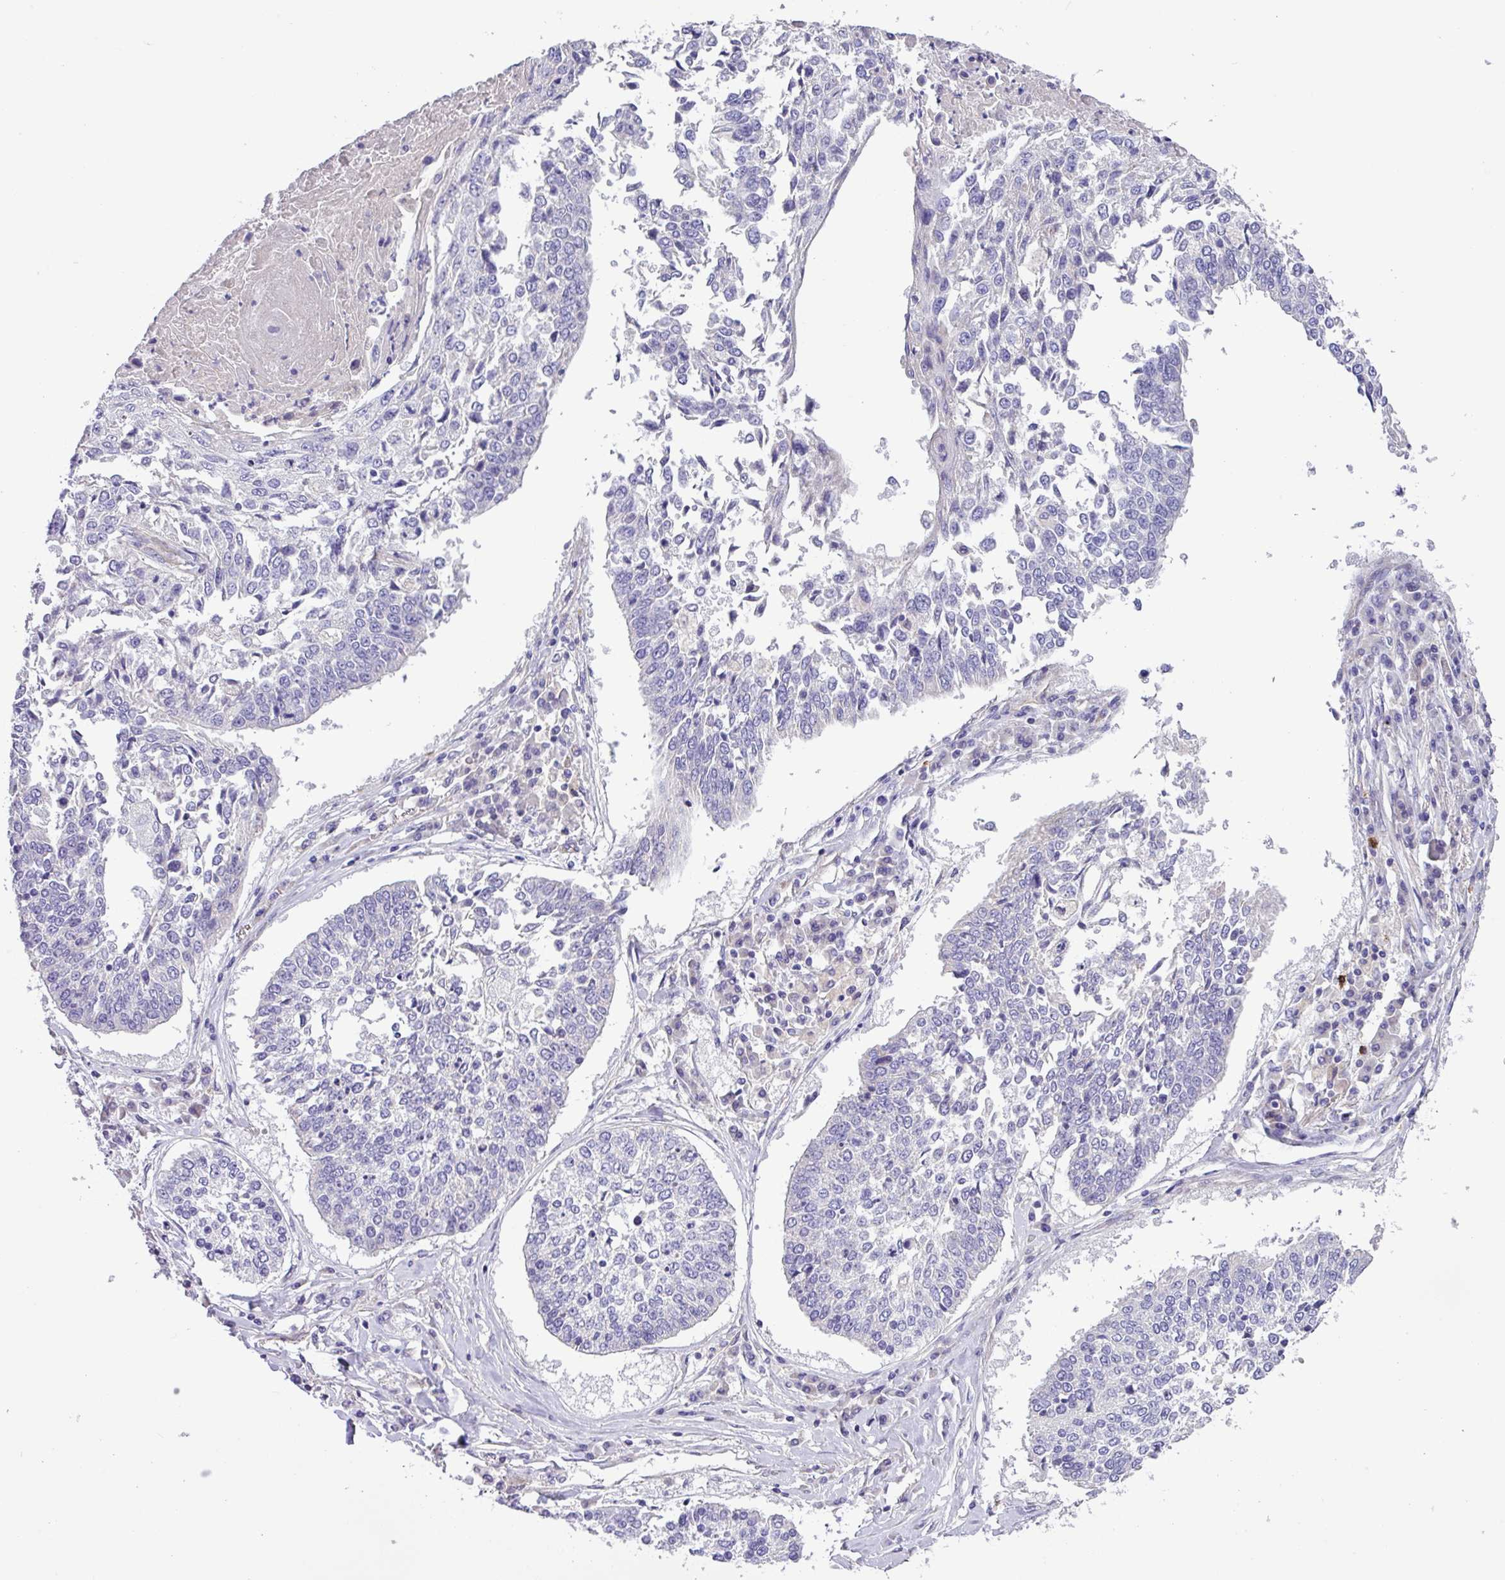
{"staining": {"intensity": "negative", "quantity": "none", "location": "none"}, "tissue": "lung cancer", "cell_type": "Tumor cells", "image_type": "cancer", "snomed": [{"axis": "morphology", "description": "Normal tissue, NOS"}, {"axis": "morphology", "description": "Squamous cell carcinoma, NOS"}, {"axis": "topography", "description": "Cartilage tissue"}, {"axis": "topography", "description": "Bronchus"}, {"axis": "topography", "description": "Lung"}, {"axis": "topography", "description": "Peripheral nerve tissue"}], "caption": "DAB (3,3'-diaminobenzidine) immunohistochemical staining of human lung squamous cell carcinoma displays no significant staining in tumor cells. The staining was performed using DAB to visualize the protein expression in brown, while the nuclei were stained in blue with hematoxylin (Magnification: 20x).", "gene": "MRM2", "patient": {"sex": "female", "age": 49}}